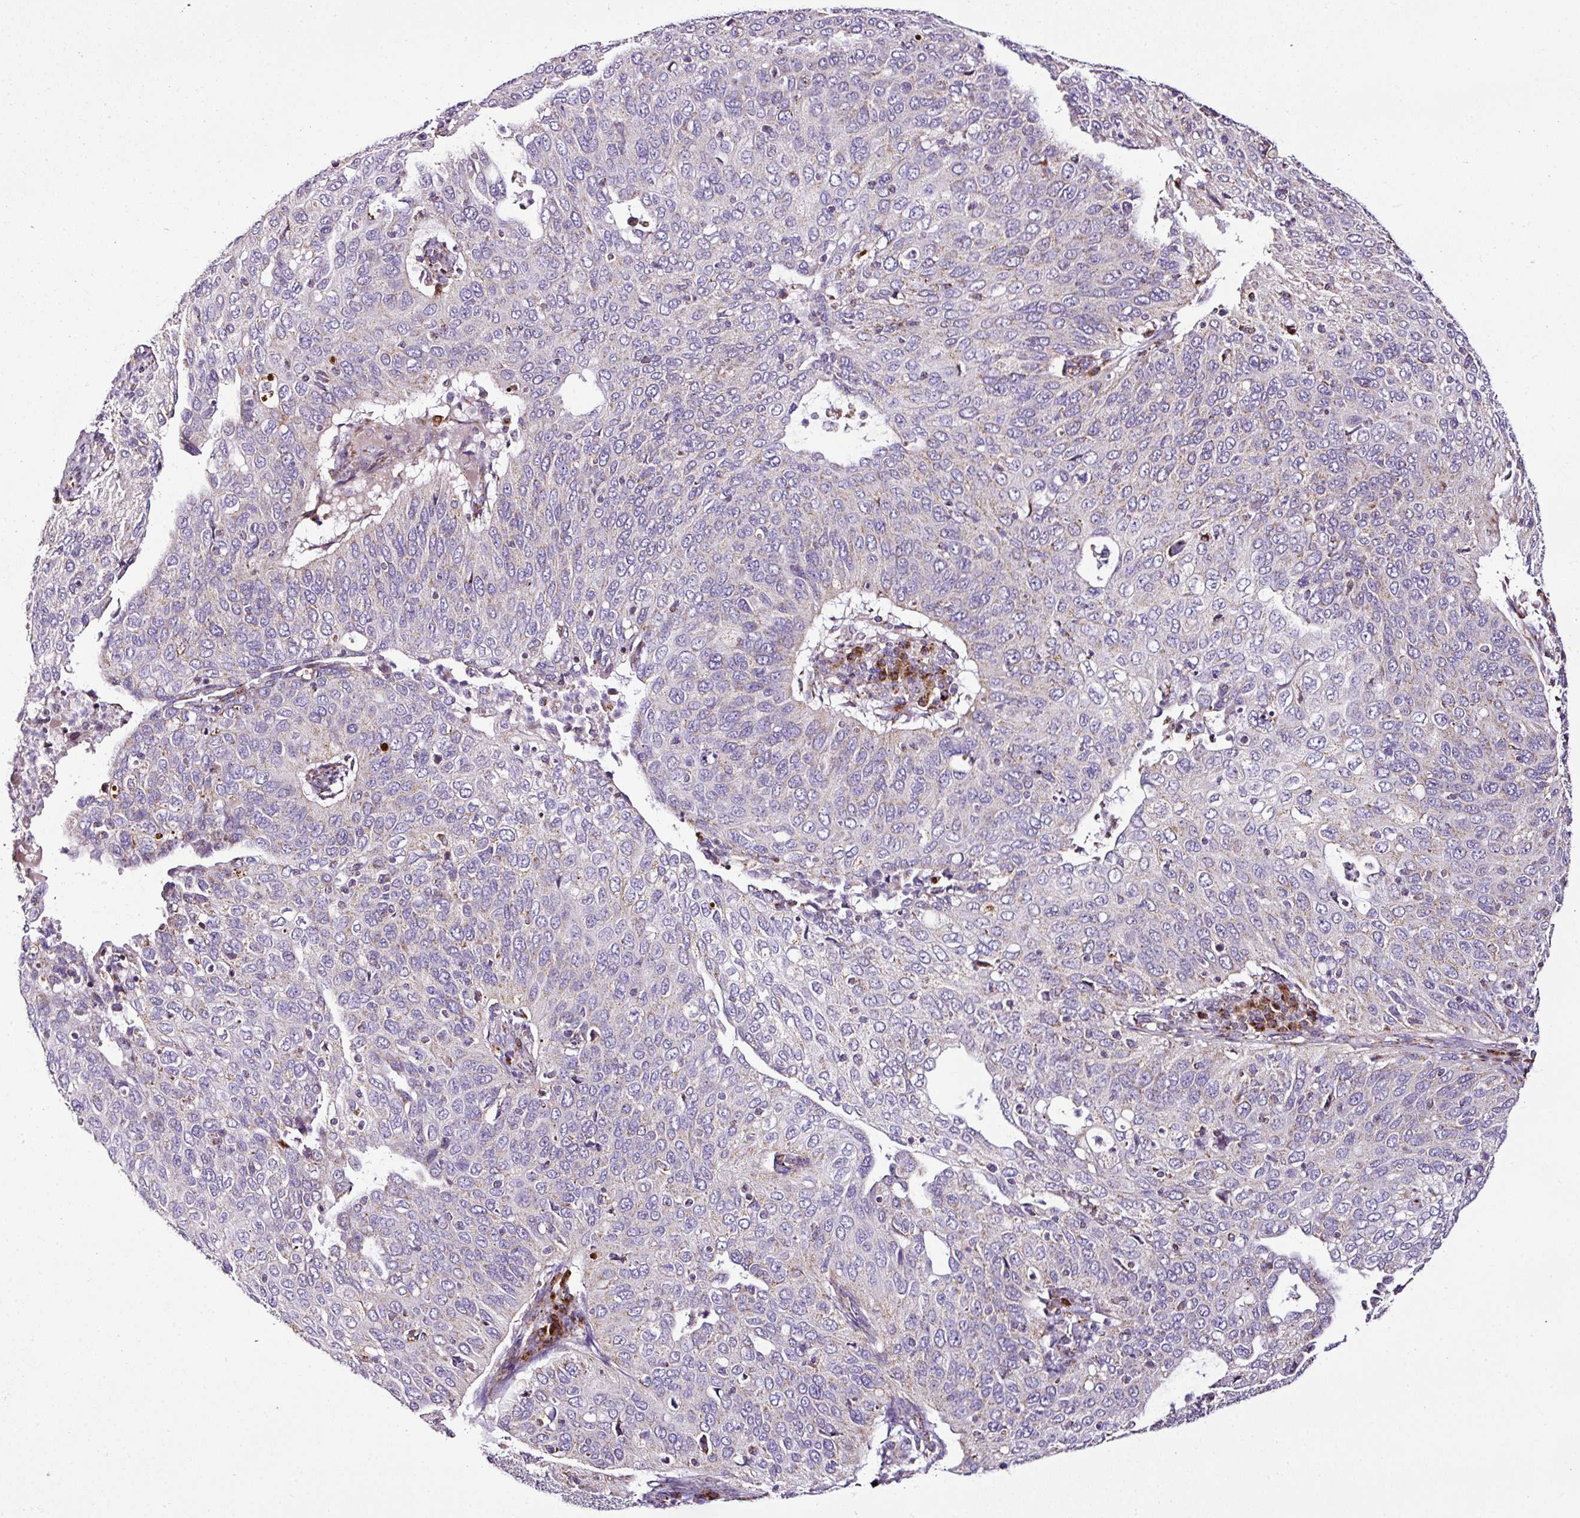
{"staining": {"intensity": "weak", "quantity": "25%-75%", "location": "cytoplasmic/membranous"}, "tissue": "cervical cancer", "cell_type": "Tumor cells", "image_type": "cancer", "snomed": [{"axis": "morphology", "description": "Squamous cell carcinoma, NOS"}, {"axis": "topography", "description": "Cervix"}], "caption": "Tumor cells demonstrate low levels of weak cytoplasmic/membranous staining in about 25%-75% of cells in human squamous cell carcinoma (cervical). The staining is performed using DAB brown chromogen to label protein expression. The nuclei are counter-stained blue using hematoxylin.", "gene": "DPAGT1", "patient": {"sex": "female", "age": 36}}